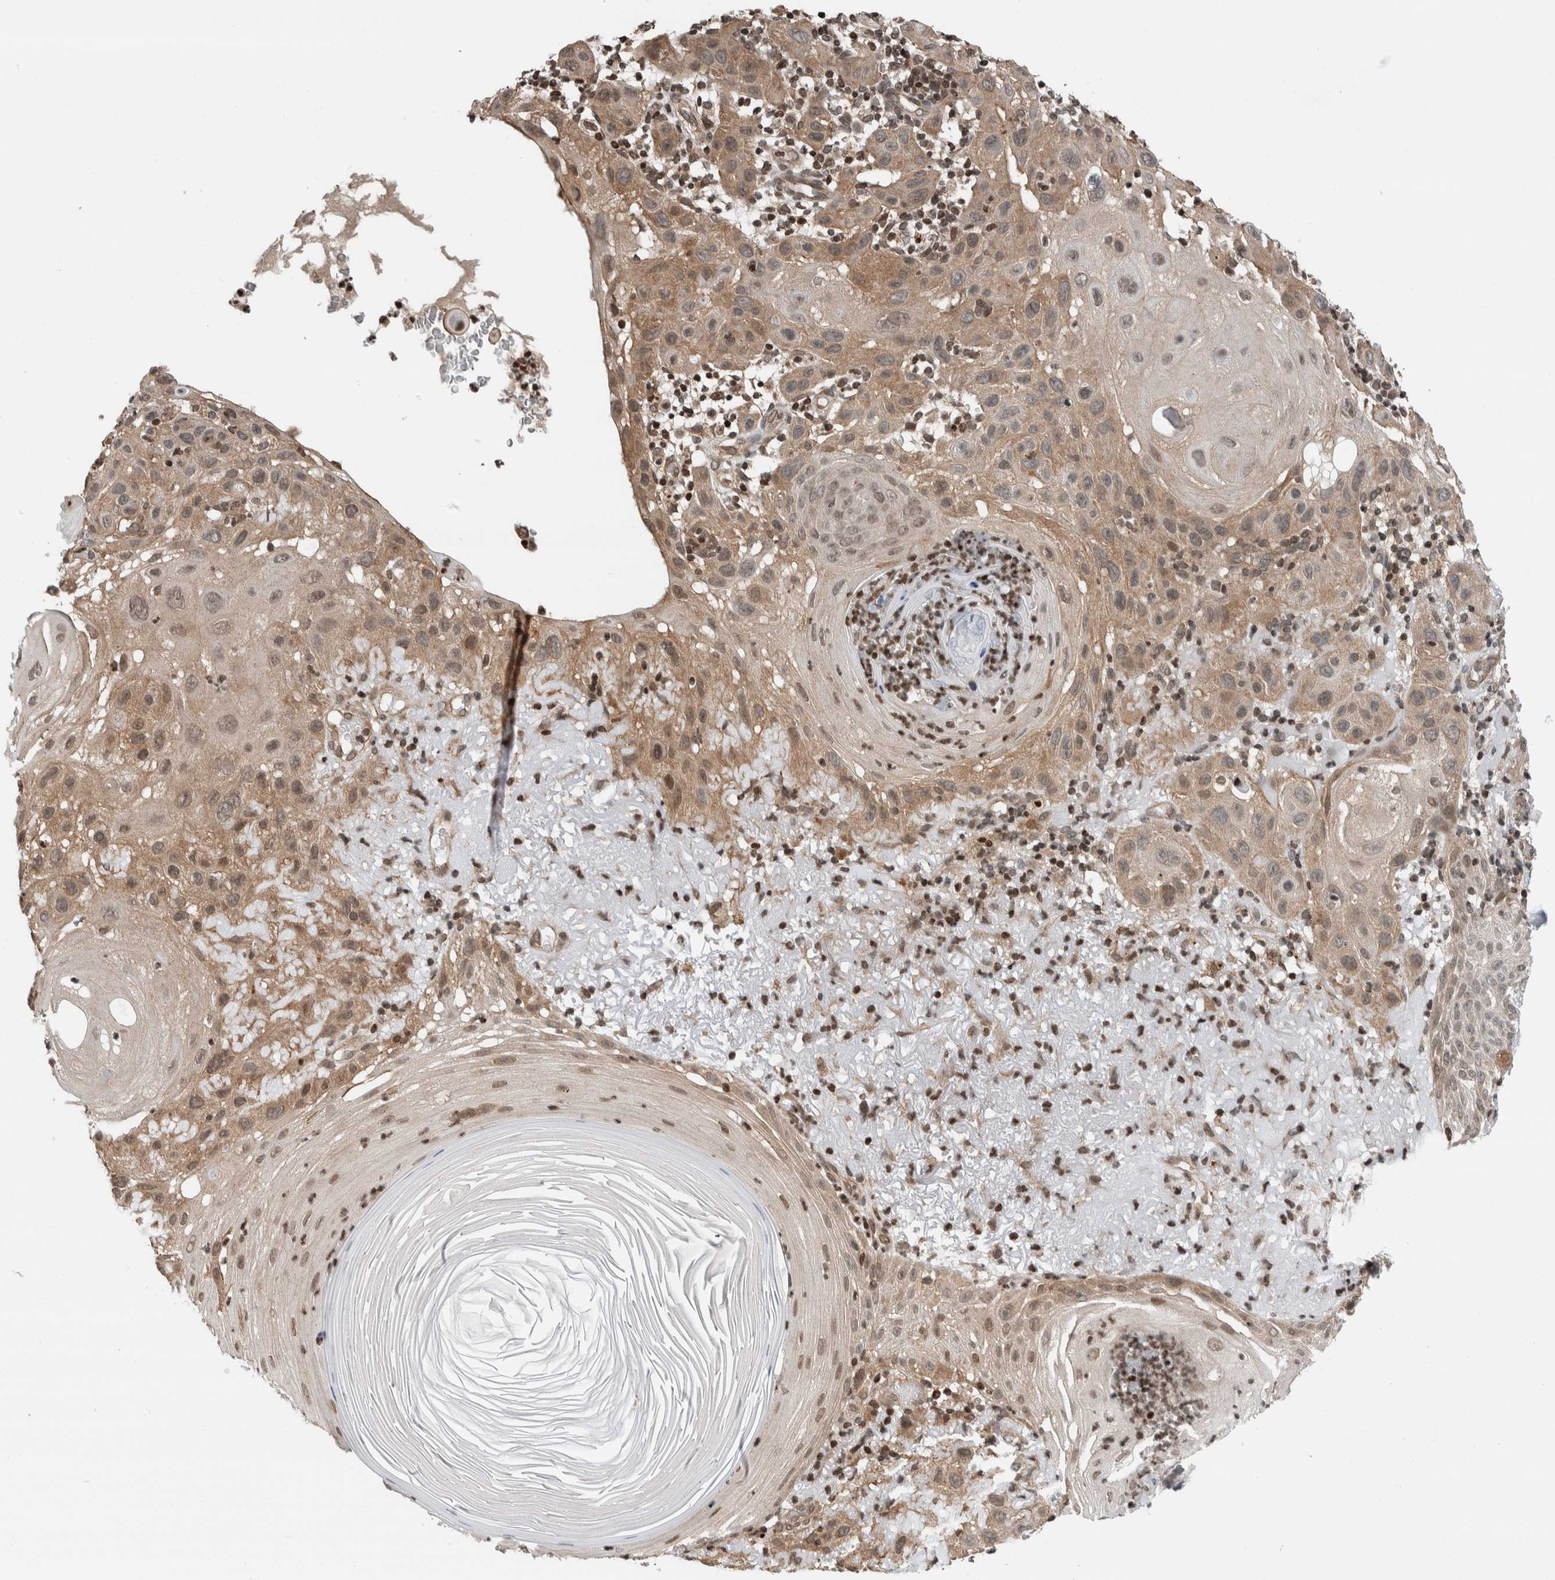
{"staining": {"intensity": "moderate", "quantity": ">75%", "location": "cytoplasmic/membranous,nuclear"}, "tissue": "skin cancer", "cell_type": "Tumor cells", "image_type": "cancer", "snomed": [{"axis": "morphology", "description": "Squamous cell carcinoma, NOS"}, {"axis": "topography", "description": "Skin"}], "caption": "Squamous cell carcinoma (skin) was stained to show a protein in brown. There is medium levels of moderate cytoplasmic/membranous and nuclear expression in approximately >75% of tumor cells. Nuclei are stained in blue.", "gene": "NPLOC4", "patient": {"sex": "female", "age": 96}}